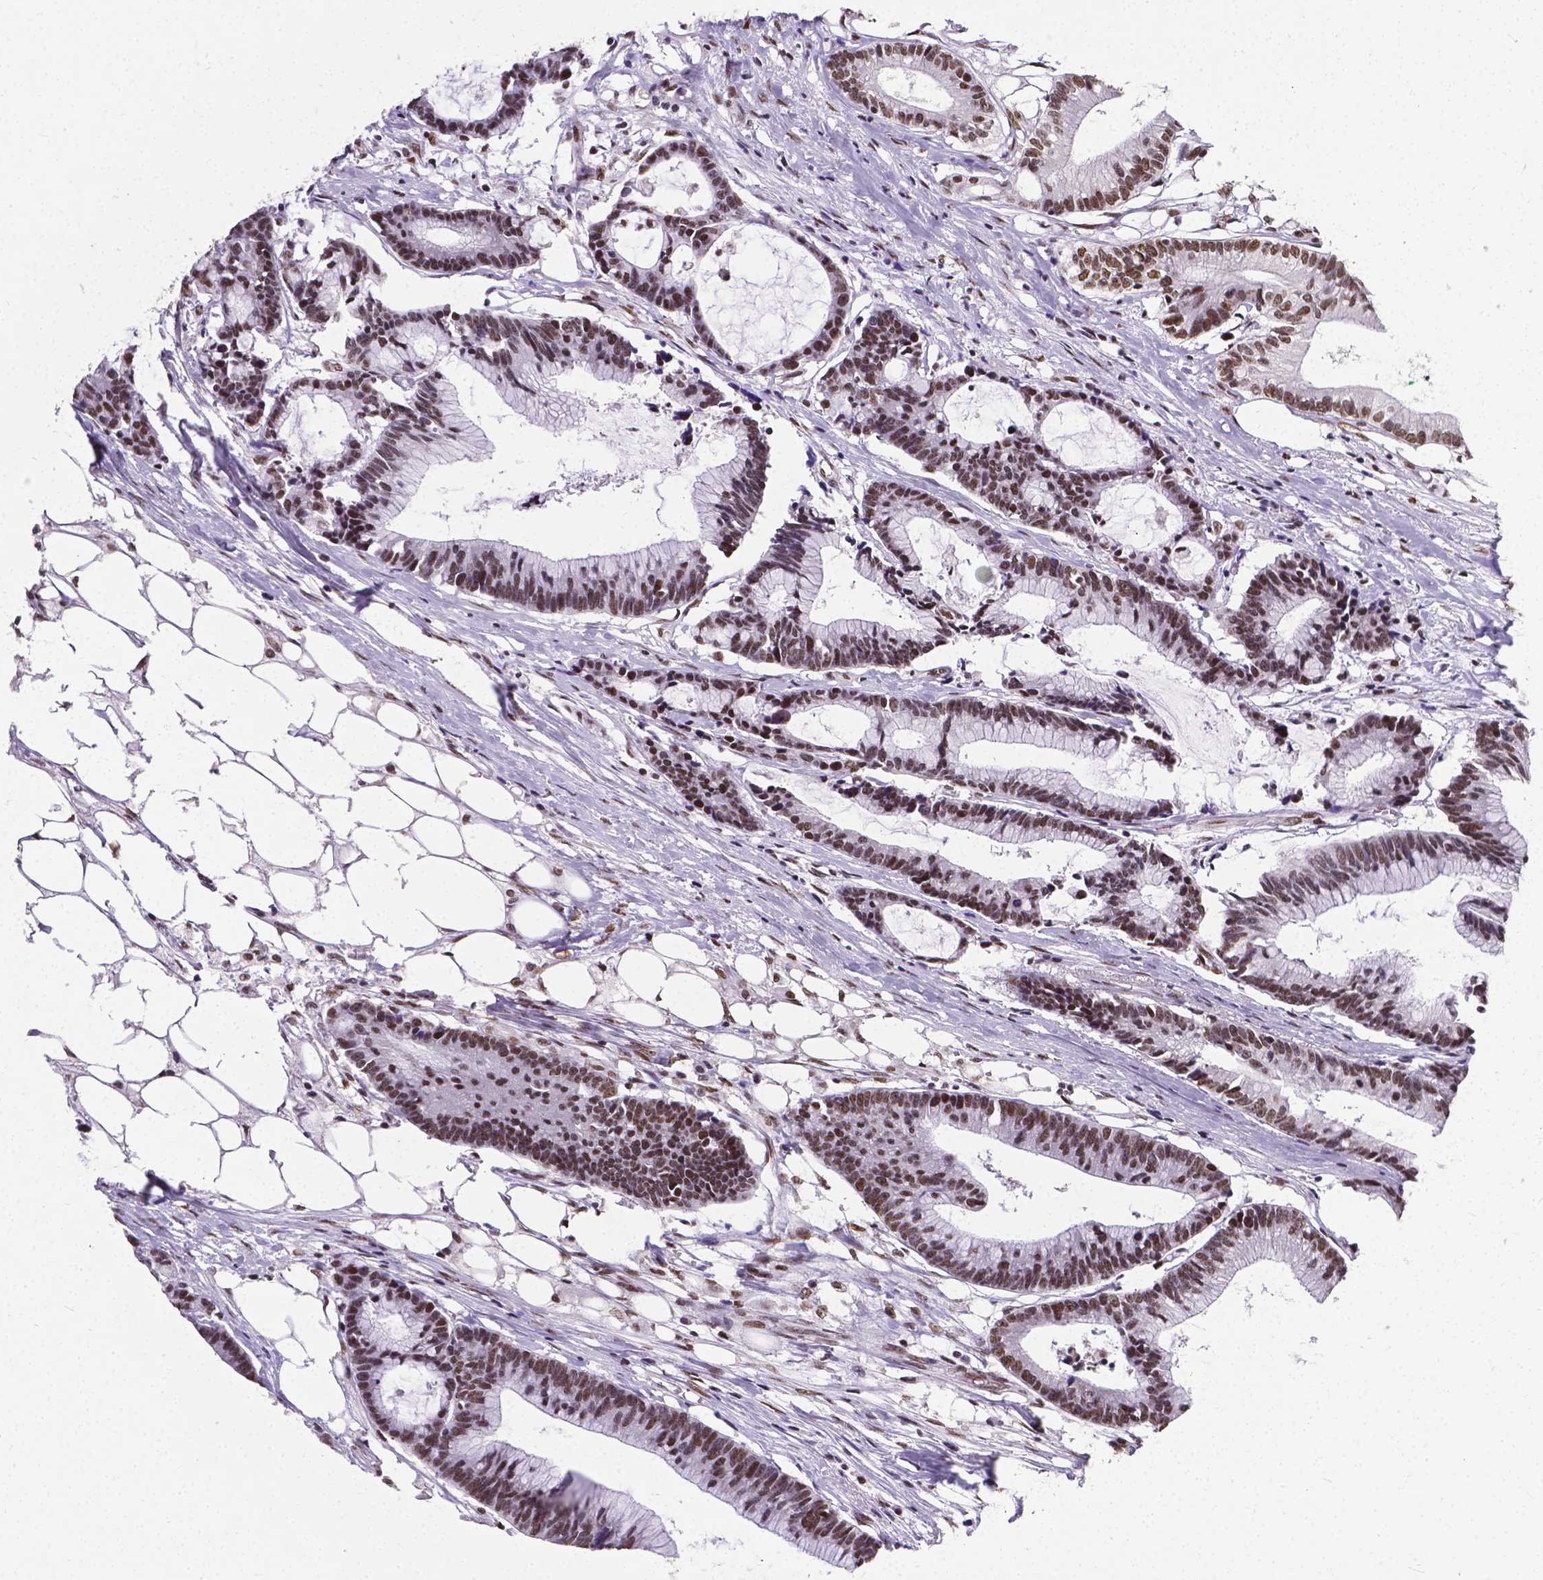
{"staining": {"intensity": "moderate", "quantity": ">75%", "location": "nuclear"}, "tissue": "colorectal cancer", "cell_type": "Tumor cells", "image_type": "cancer", "snomed": [{"axis": "morphology", "description": "Adenocarcinoma, NOS"}, {"axis": "topography", "description": "Colon"}], "caption": "Protein staining of colorectal cancer (adenocarcinoma) tissue exhibits moderate nuclear staining in approximately >75% of tumor cells.", "gene": "REST", "patient": {"sex": "female", "age": 78}}